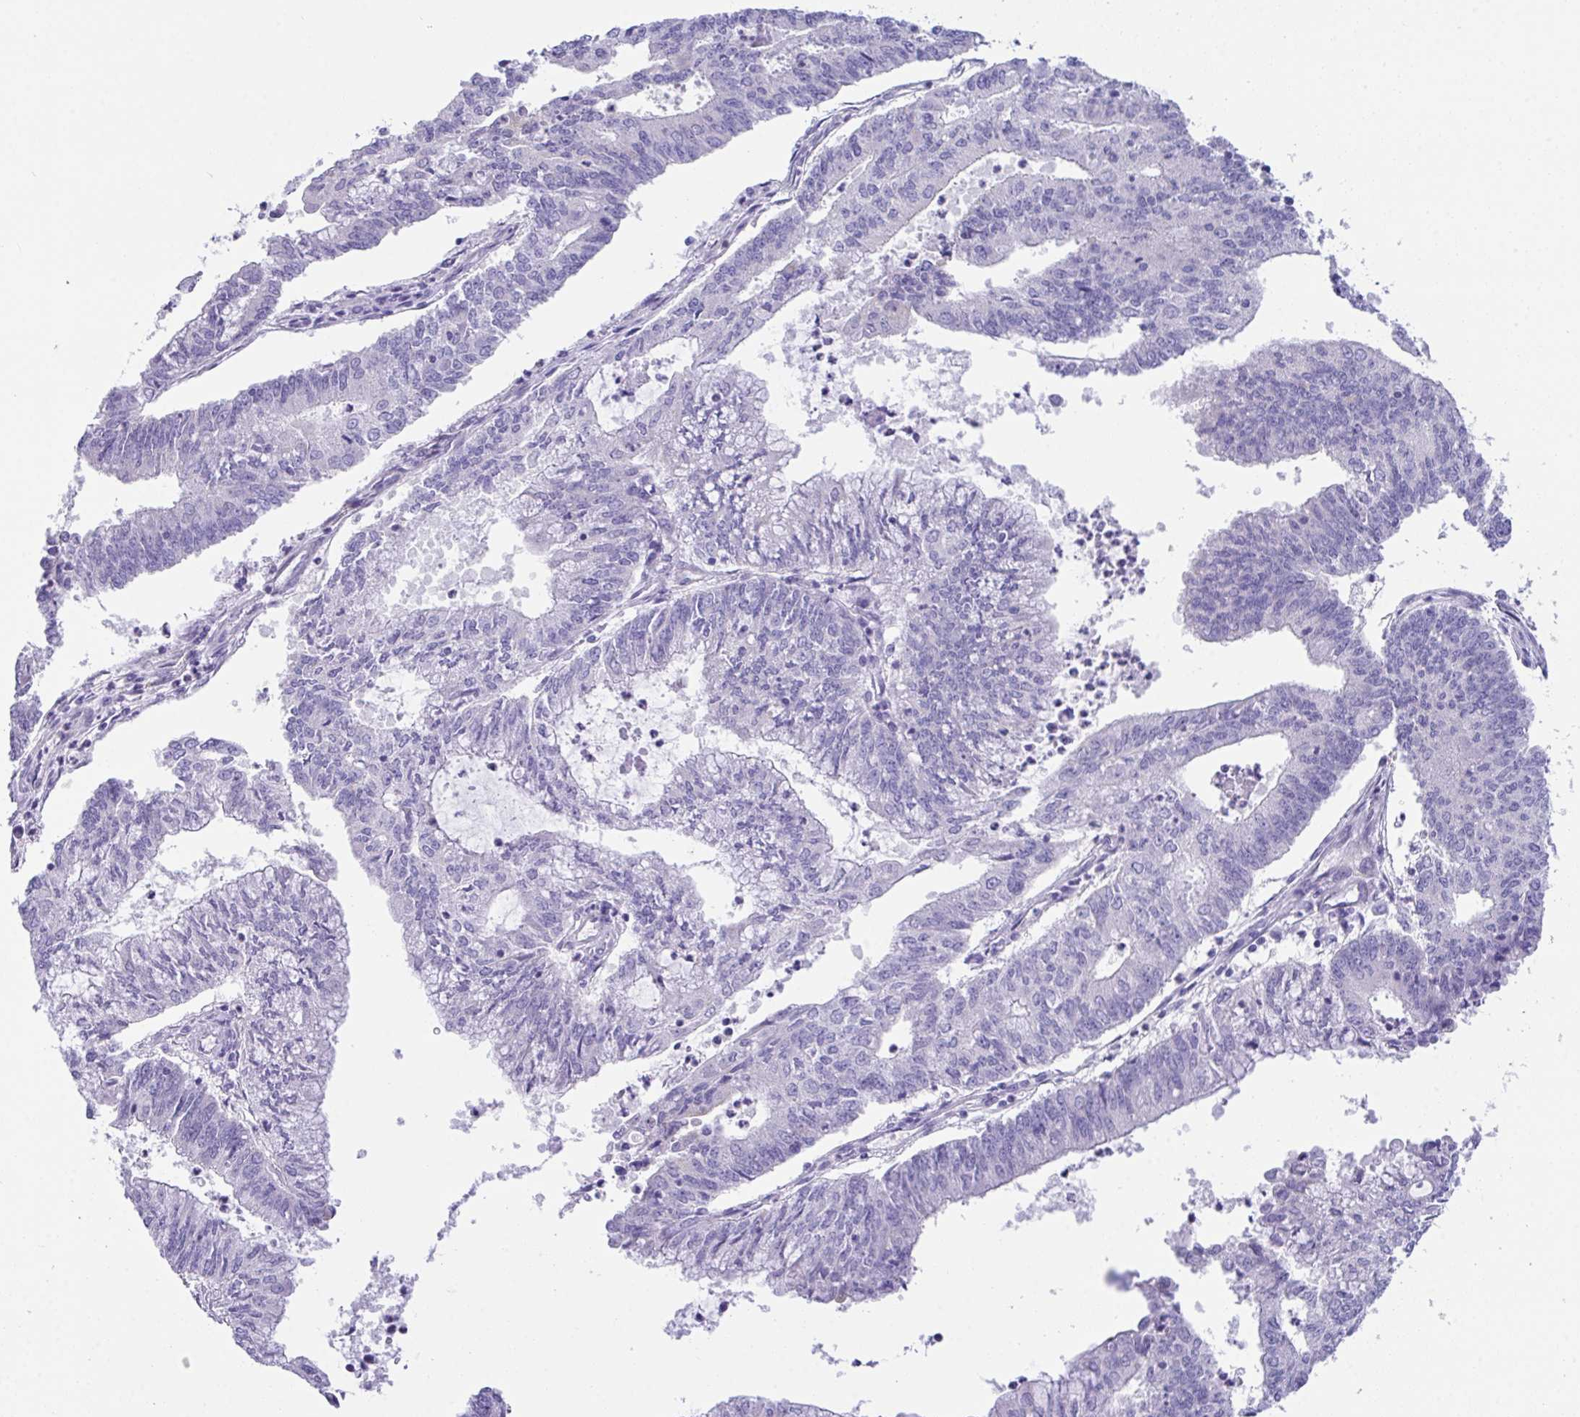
{"staining": {"intensity": "negative", "quantity": "none", "location": "none"}, "tissue": "endometrial cancer", "cell_type": "Tumor cells", "image_type": "cancer", "snomed": [{"axis": "morphology", "description": "Adenocarcinoma, NOS"}, {"axis": "topography", "description": "Endometrium"}], "caption": "Tumor cells show no significant staining in endometrial cancer.", "gene": "TMEM106B", "patient": {"sex": "female", "age": 61}}